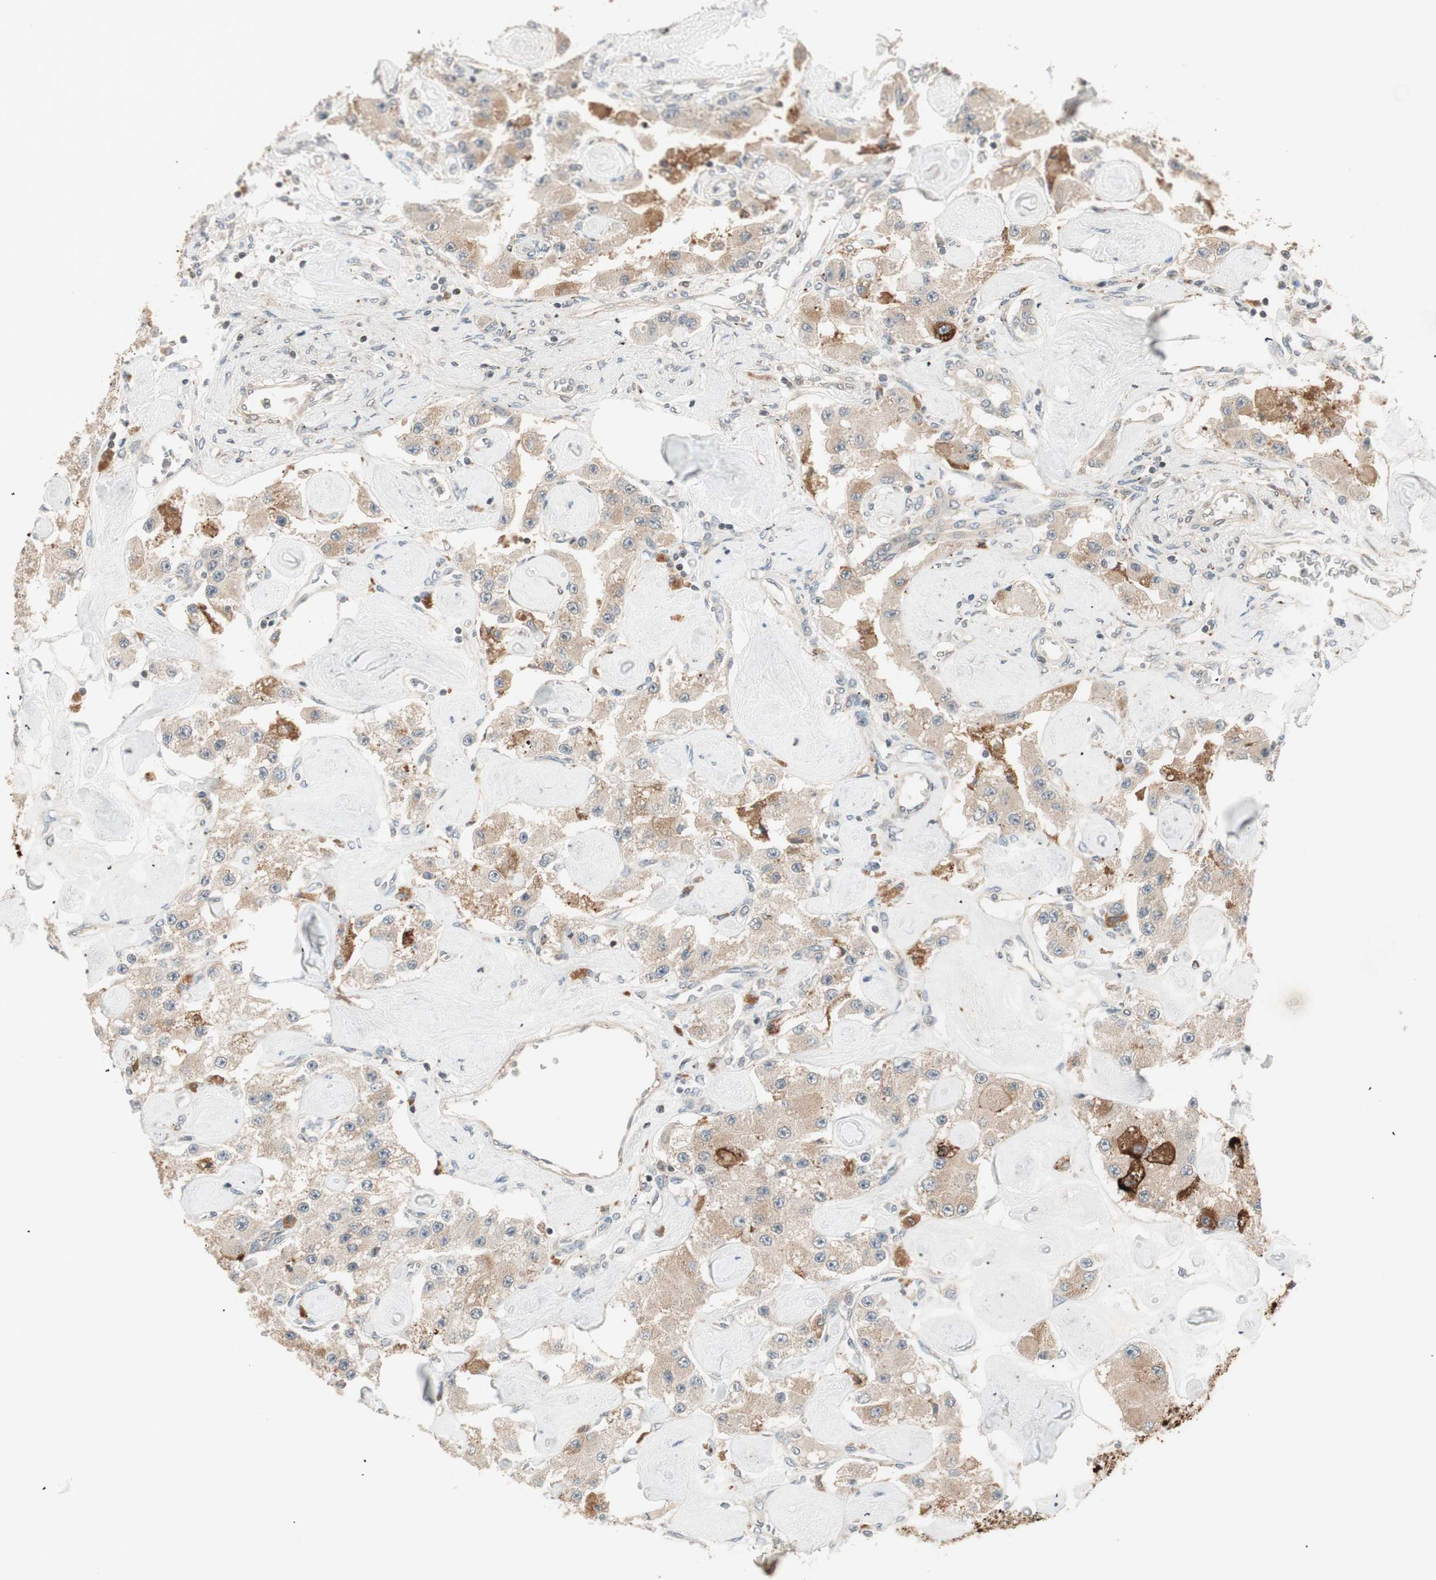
{"staining": {"intensity": "weak", "quantity": ">75%", "location": "cytoplasmic/membranous"}, "tissue": "carcinoid", "cell_type": "Tumor cells", "image_type": "cancer", "snomed": [{"axis": "morphology", "description": "Carcinoid, malignant, NOS"}, {"axis": "topography", "description": "Pancreas"}], "caption": "An immunohistochemistry (IHC) photomicrograph of tumor tissue is shown. Protein staining in brown highlights weak cytoplasmic/membranous positivity in carcinoid (malignant) within tumor cells. The protein of interest is shown in brown color, while the nuclei are stained blue.", "gene": "SFRP1", "patient": {"sex": "male", "age": 41}}